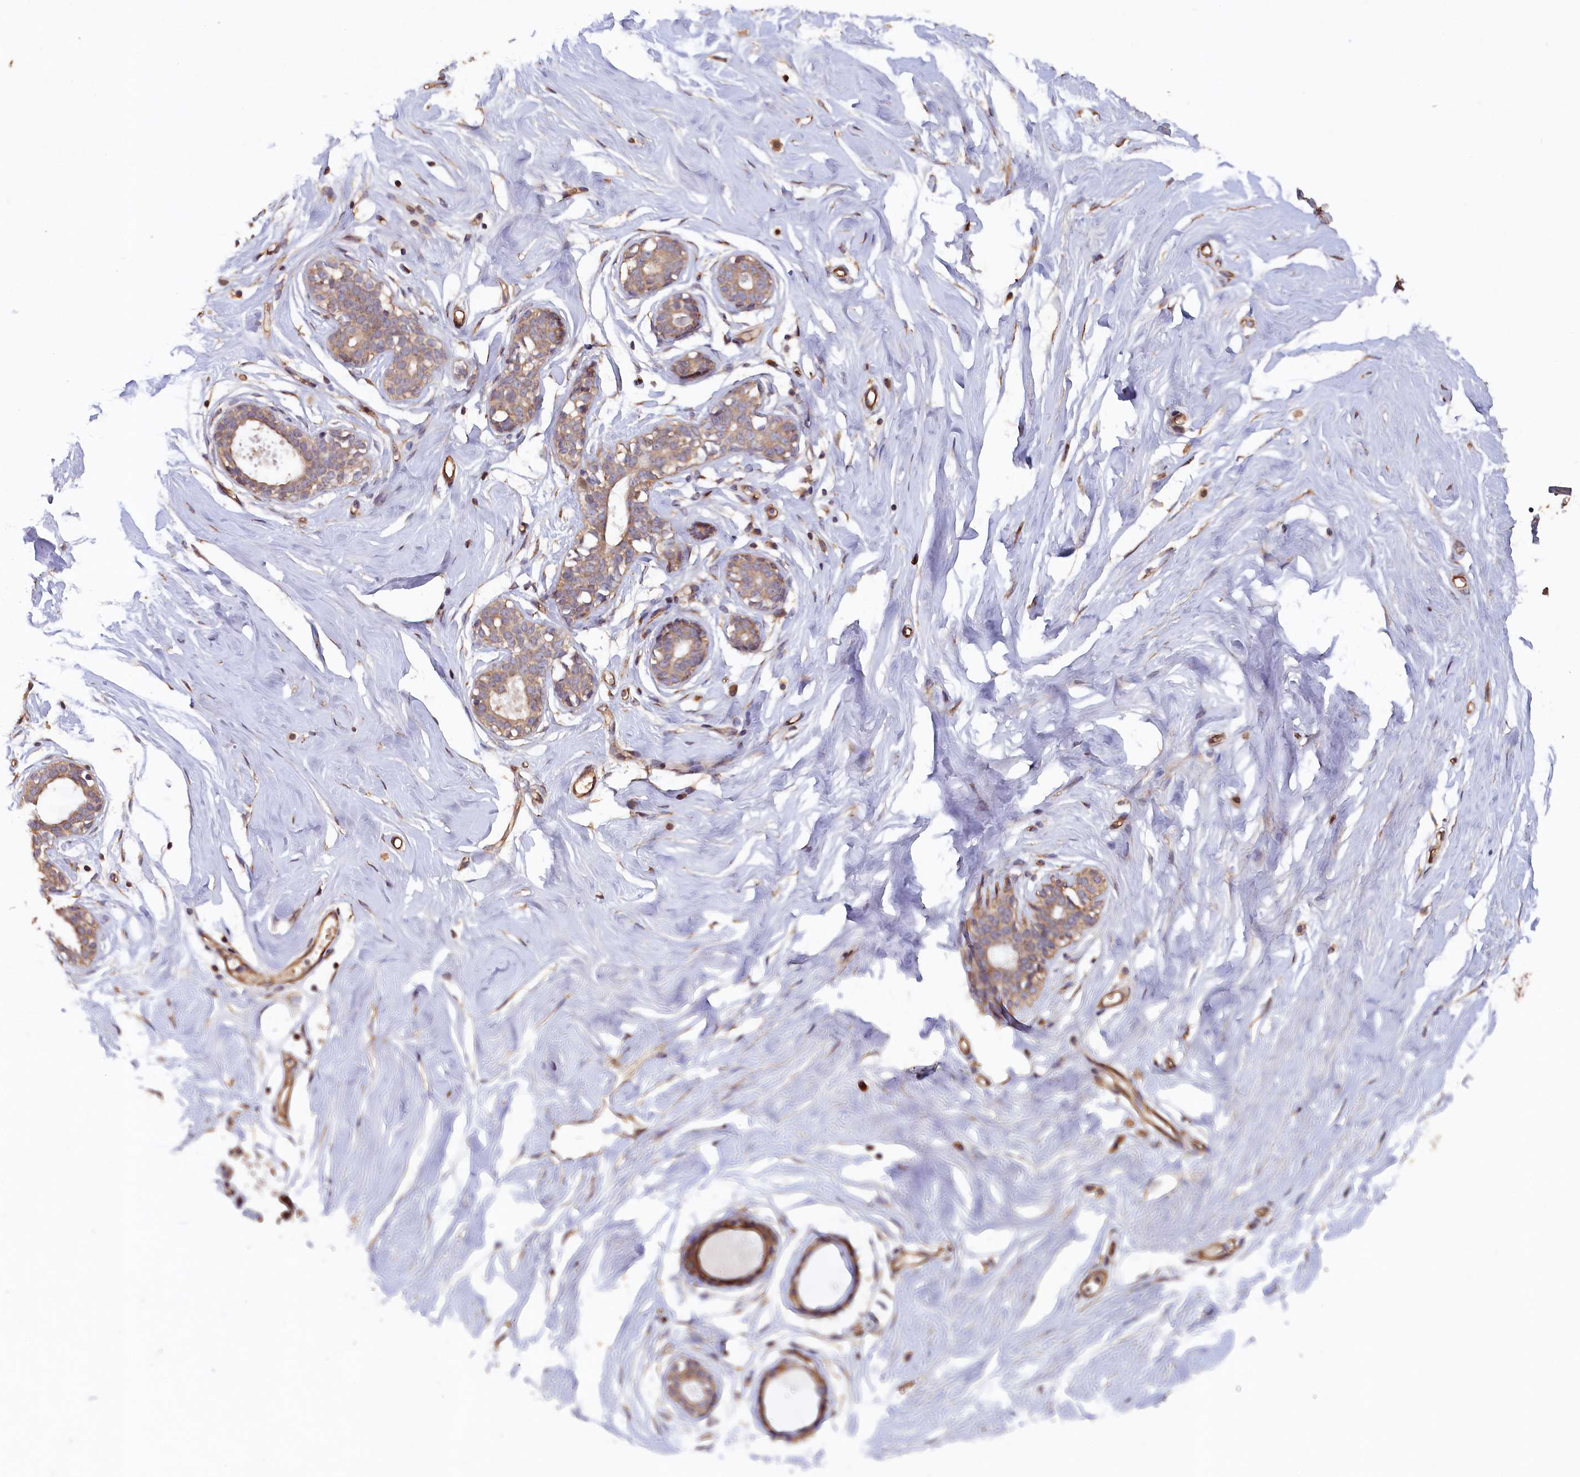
{"staining": {"intensity": "moderate", "quantity": ">75%", "location": "cytoplasmic/membranous"}, "tissue": "breast", "cell_type": "Adipocytes", "image_type": "normal", "snomed": [{"axis": "morphology", "description": "Normal tissue, NOS"}, {"axis": "morphology", "description": "Adenoma, NOS"}, {"axis": "topography", "description": "Breast"}], "caption": "Immunohistochemical staining of unremarkable breast reveals moderate cytoplasmic/membranous protein positivity in approximately >75% of adipocytes. (DAB IHC with brightfield microscopy, high magnification).", "gene": "GREB1L", "patient": {"sex": "female", "age": 23}}